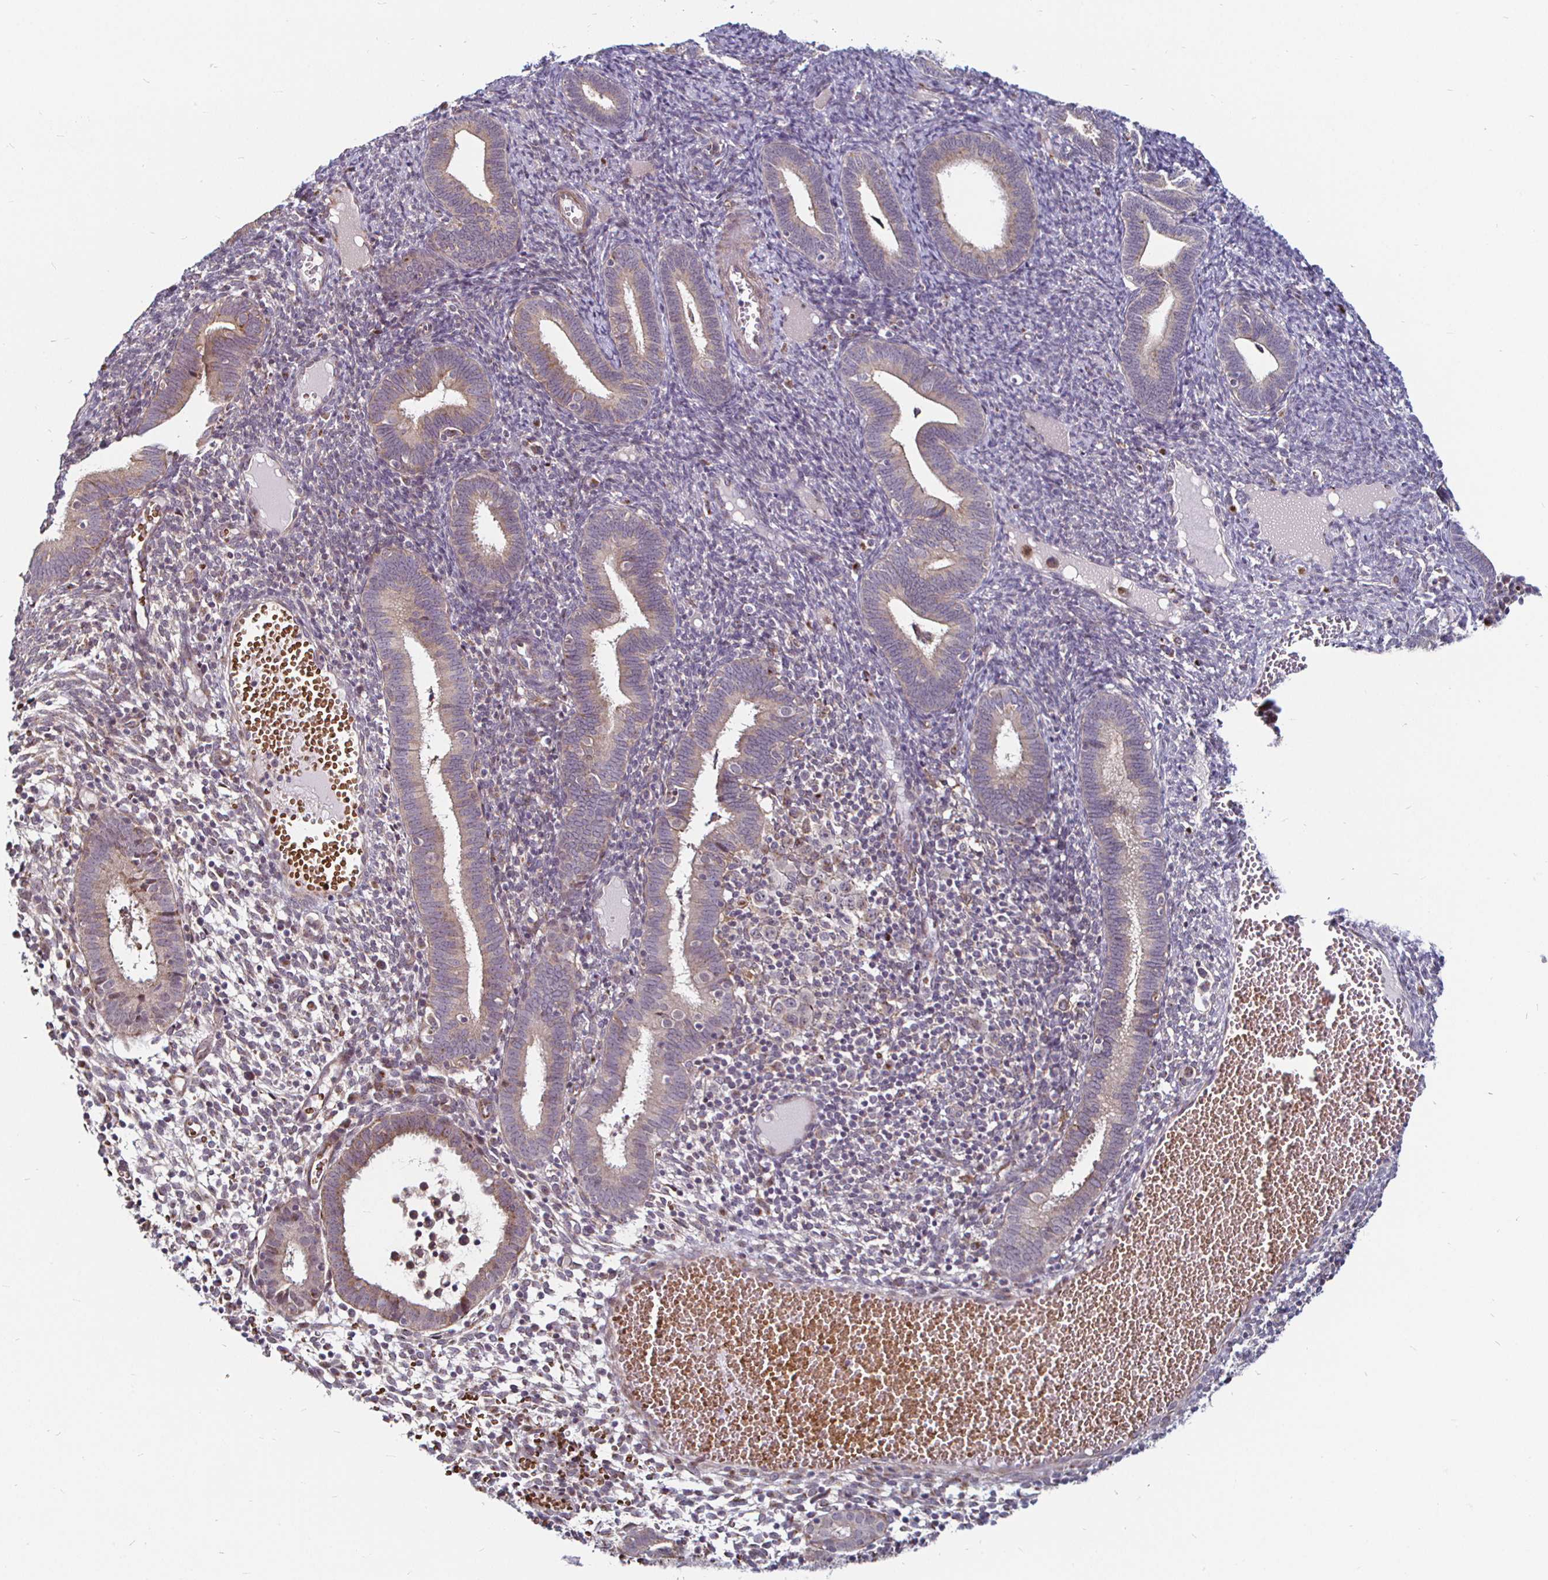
{"staining": {"intensity": "weak", "quantity": "<25%", "location": "cytoplasmic/membranous"}, "tissue": "endometrium", "cell_type": "Cells in endometrial stroma", "image_type": "normal", "snomed": [{"axis": "morphology", "description": "Normal tissue, NOS"}, {"axis": "topography", "description": "Endometrium"}], "caption": "Photomicrograph shows no protein expression in cells in endometrial stroma of normal endometrium. (Immunohistochemistry, brightfield microscopy, high magnification).", "gene": "ATG3", "patient": {"sex": "female", "age": 41}}